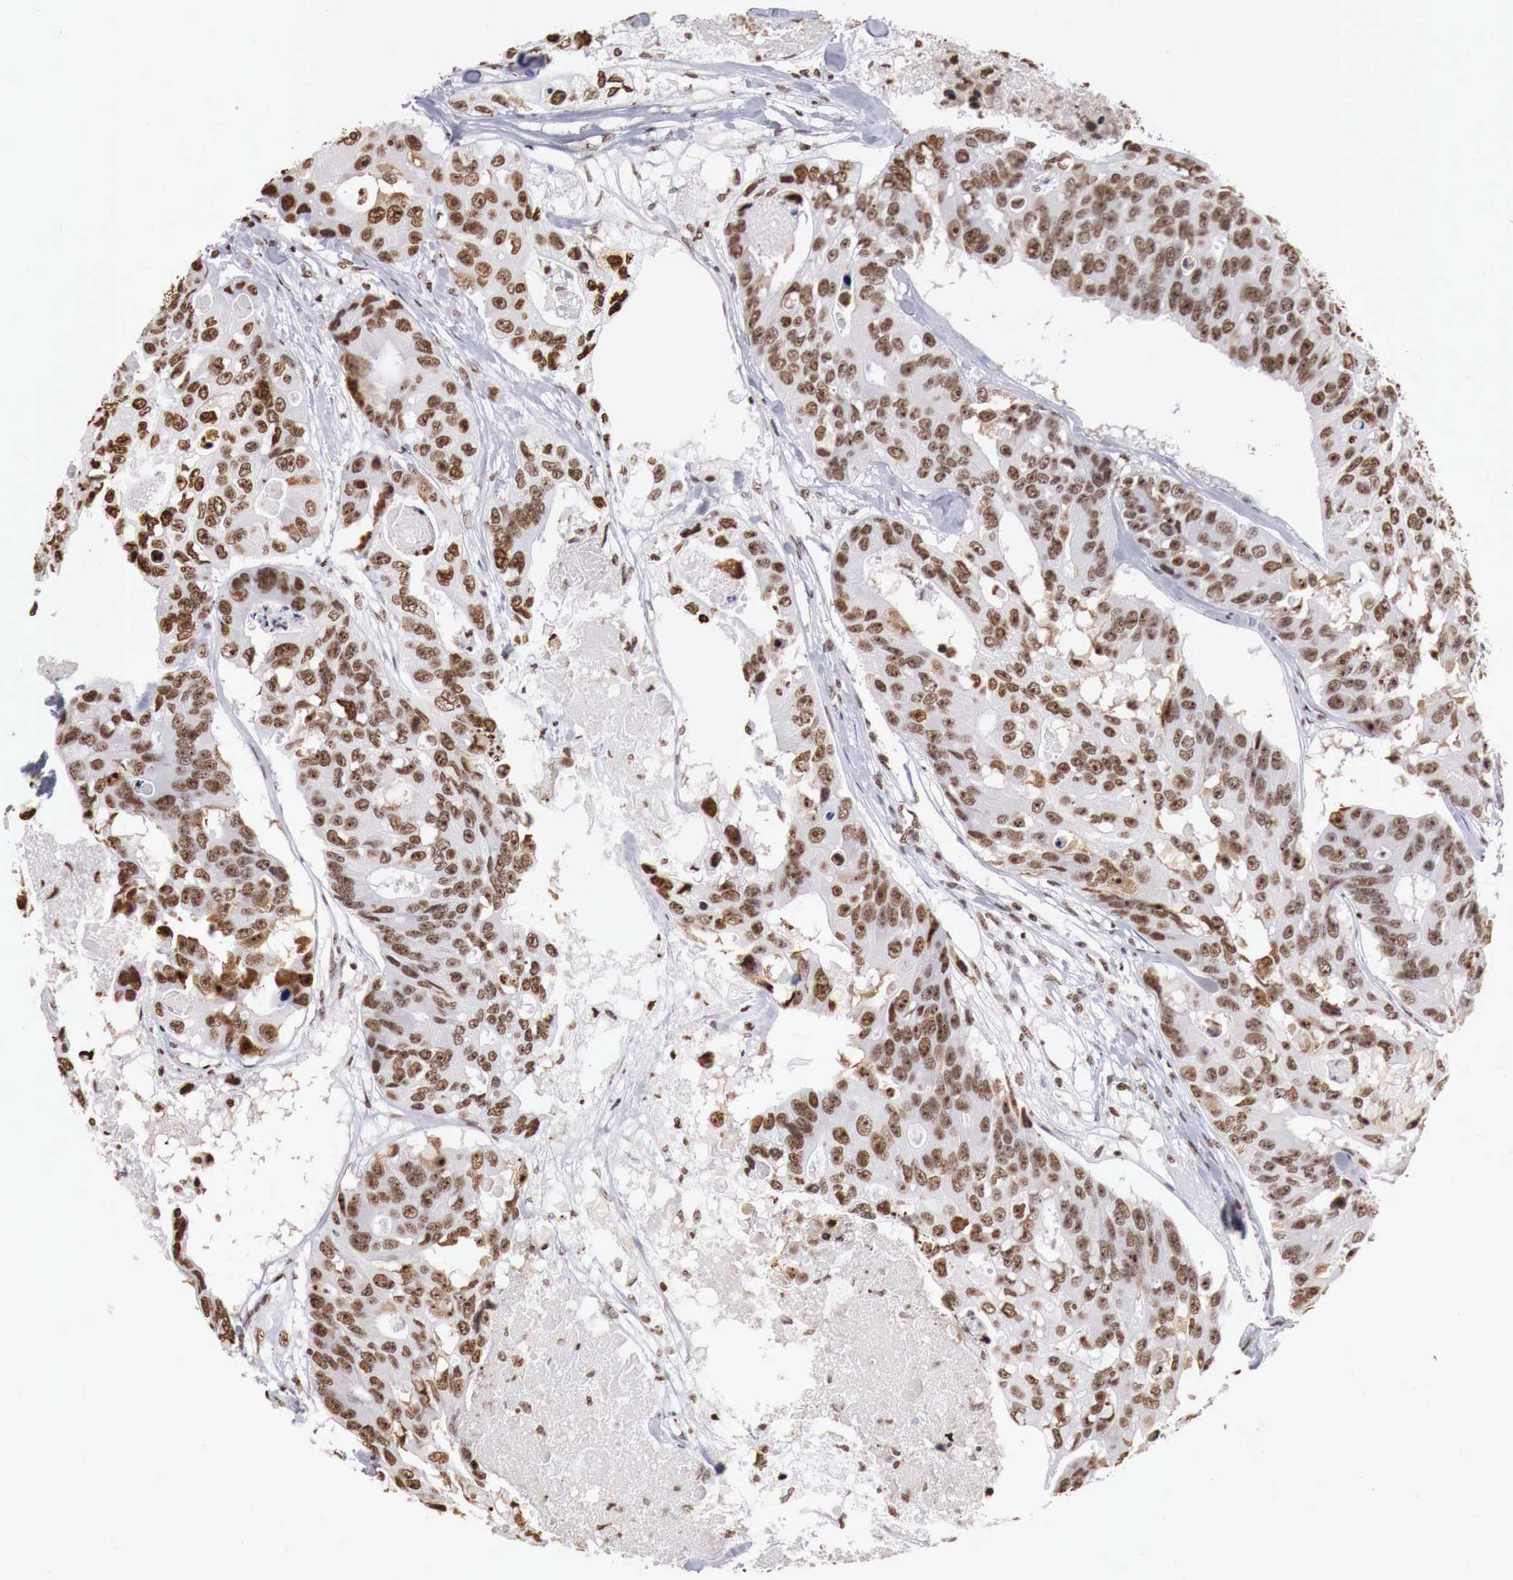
{"staining": {"intensity": "strong", "quantity": ">75%", "location": "nuclear"}, "tissue": "colorectal cancer", "cell_type": "Tumor cells", "image_type": "cancer", "snomed": [{"axis": "morphology", "description": "Adenocarcinoma, NOS"}, {"axis": "topography", "description": "Colon"}], "caption": "High-magnification brightfield microscopy of colorectal cancer (adenocarcinoma) stained with DAB (3,3'-diaminobenzidine) (brown) and counterstained with hematoxylin (blue). tumor cells exhibit strong nuclear positivity is identified in about>75% of cells.", "gene": "DKC1", "patient": {"sex": "female", "age": 86}}